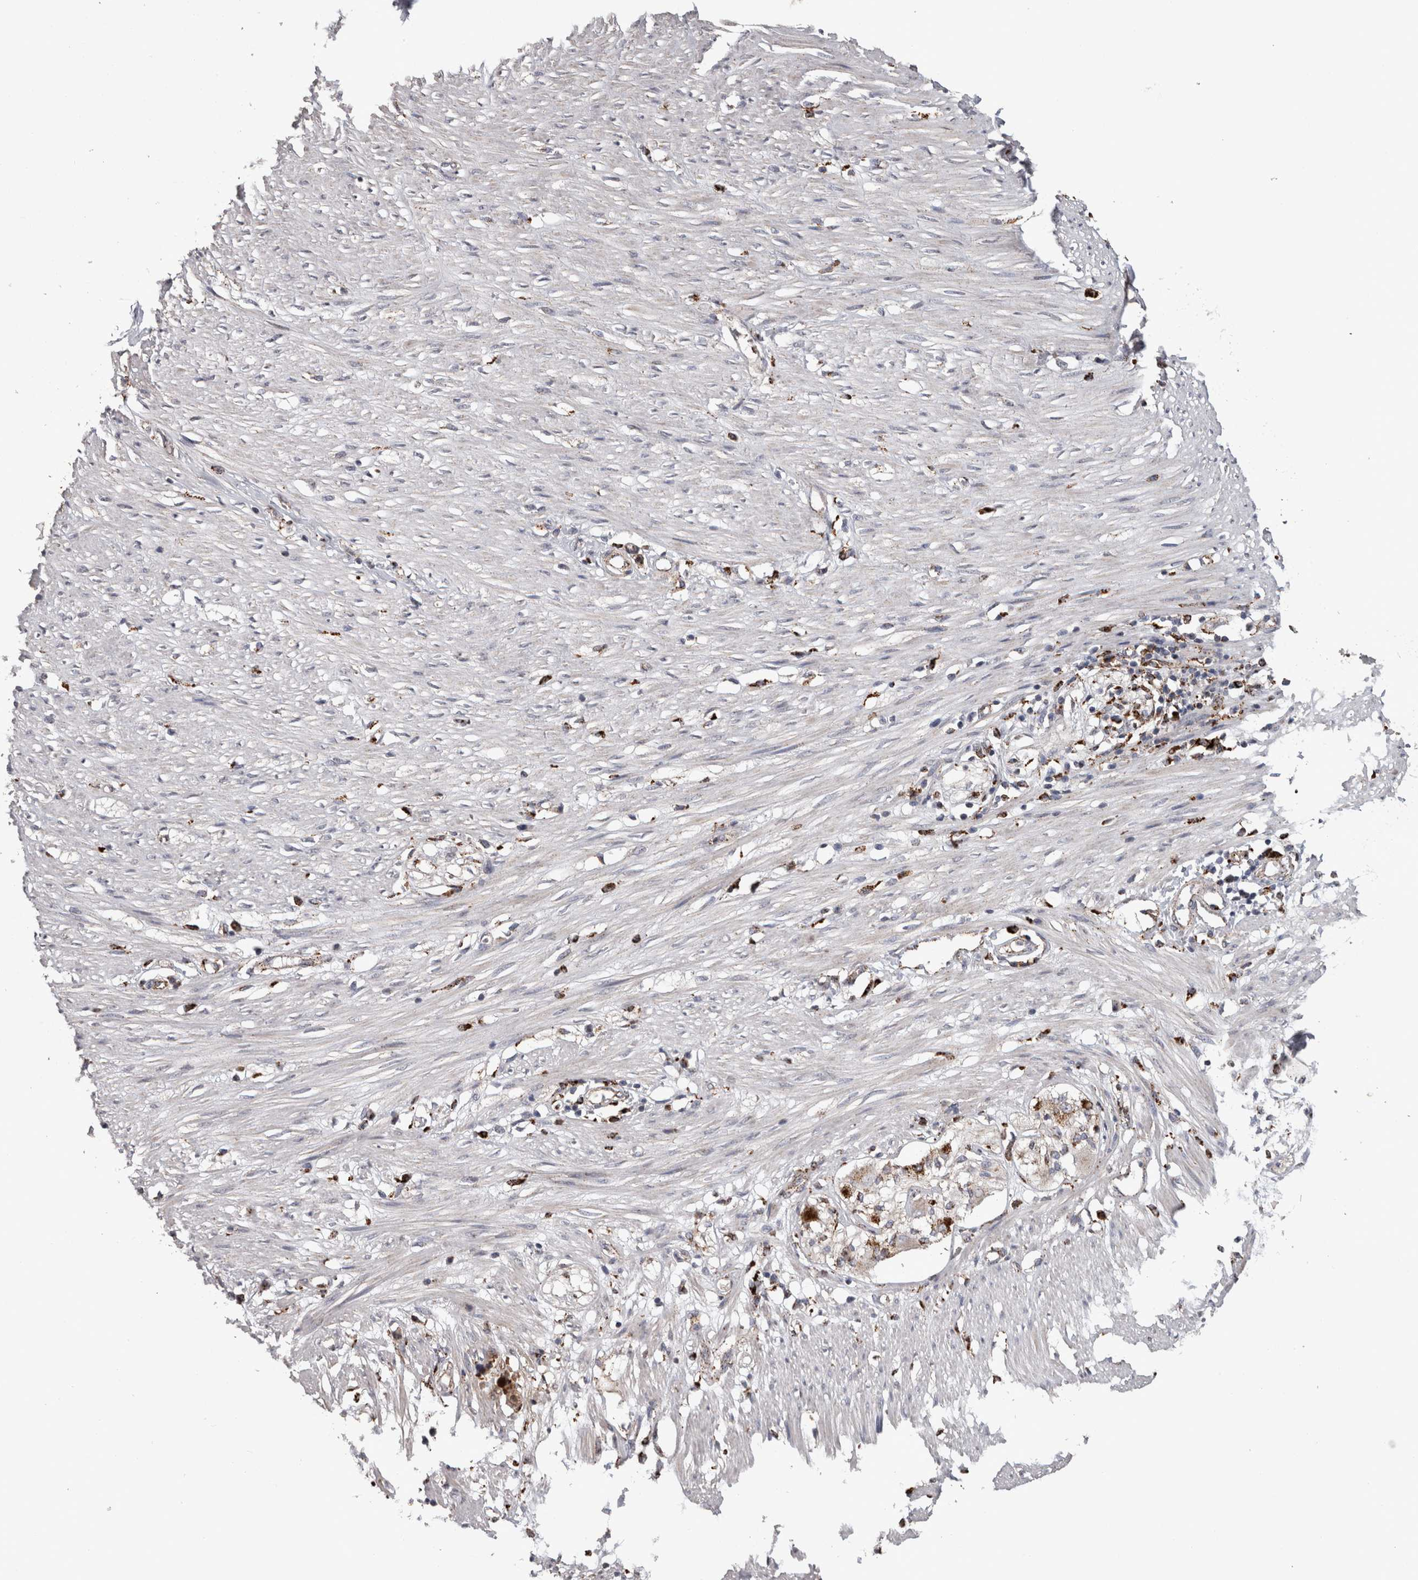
{"staining": {"intensity": "negative", "quantity": "none", "location": "none"}, "tissue": "adipose tissue", "cell_type": "Adipocytes", "image_type": "normal", "snomed": [{"axis": "morphology", "description": "Normal tissue, NOS"}, {"axis": "morphology", "description": "Adenocarcinoma, NOS"}, {"axis": "topography", "description": "Colon"}, {"axis": "topography", "description": "Peripheral nerve tissue"}], "caption": "Image shows no protein staining in adipocytes of unremarkable adipose tissue. (Stains: DAB immunohistochemistry (IHC) with hematoxylin counter stain, Microscopy: brightfield microscopy at high magnification).", "gene": "CTSZ", "patient": {"sex": "male", "age": 14}}